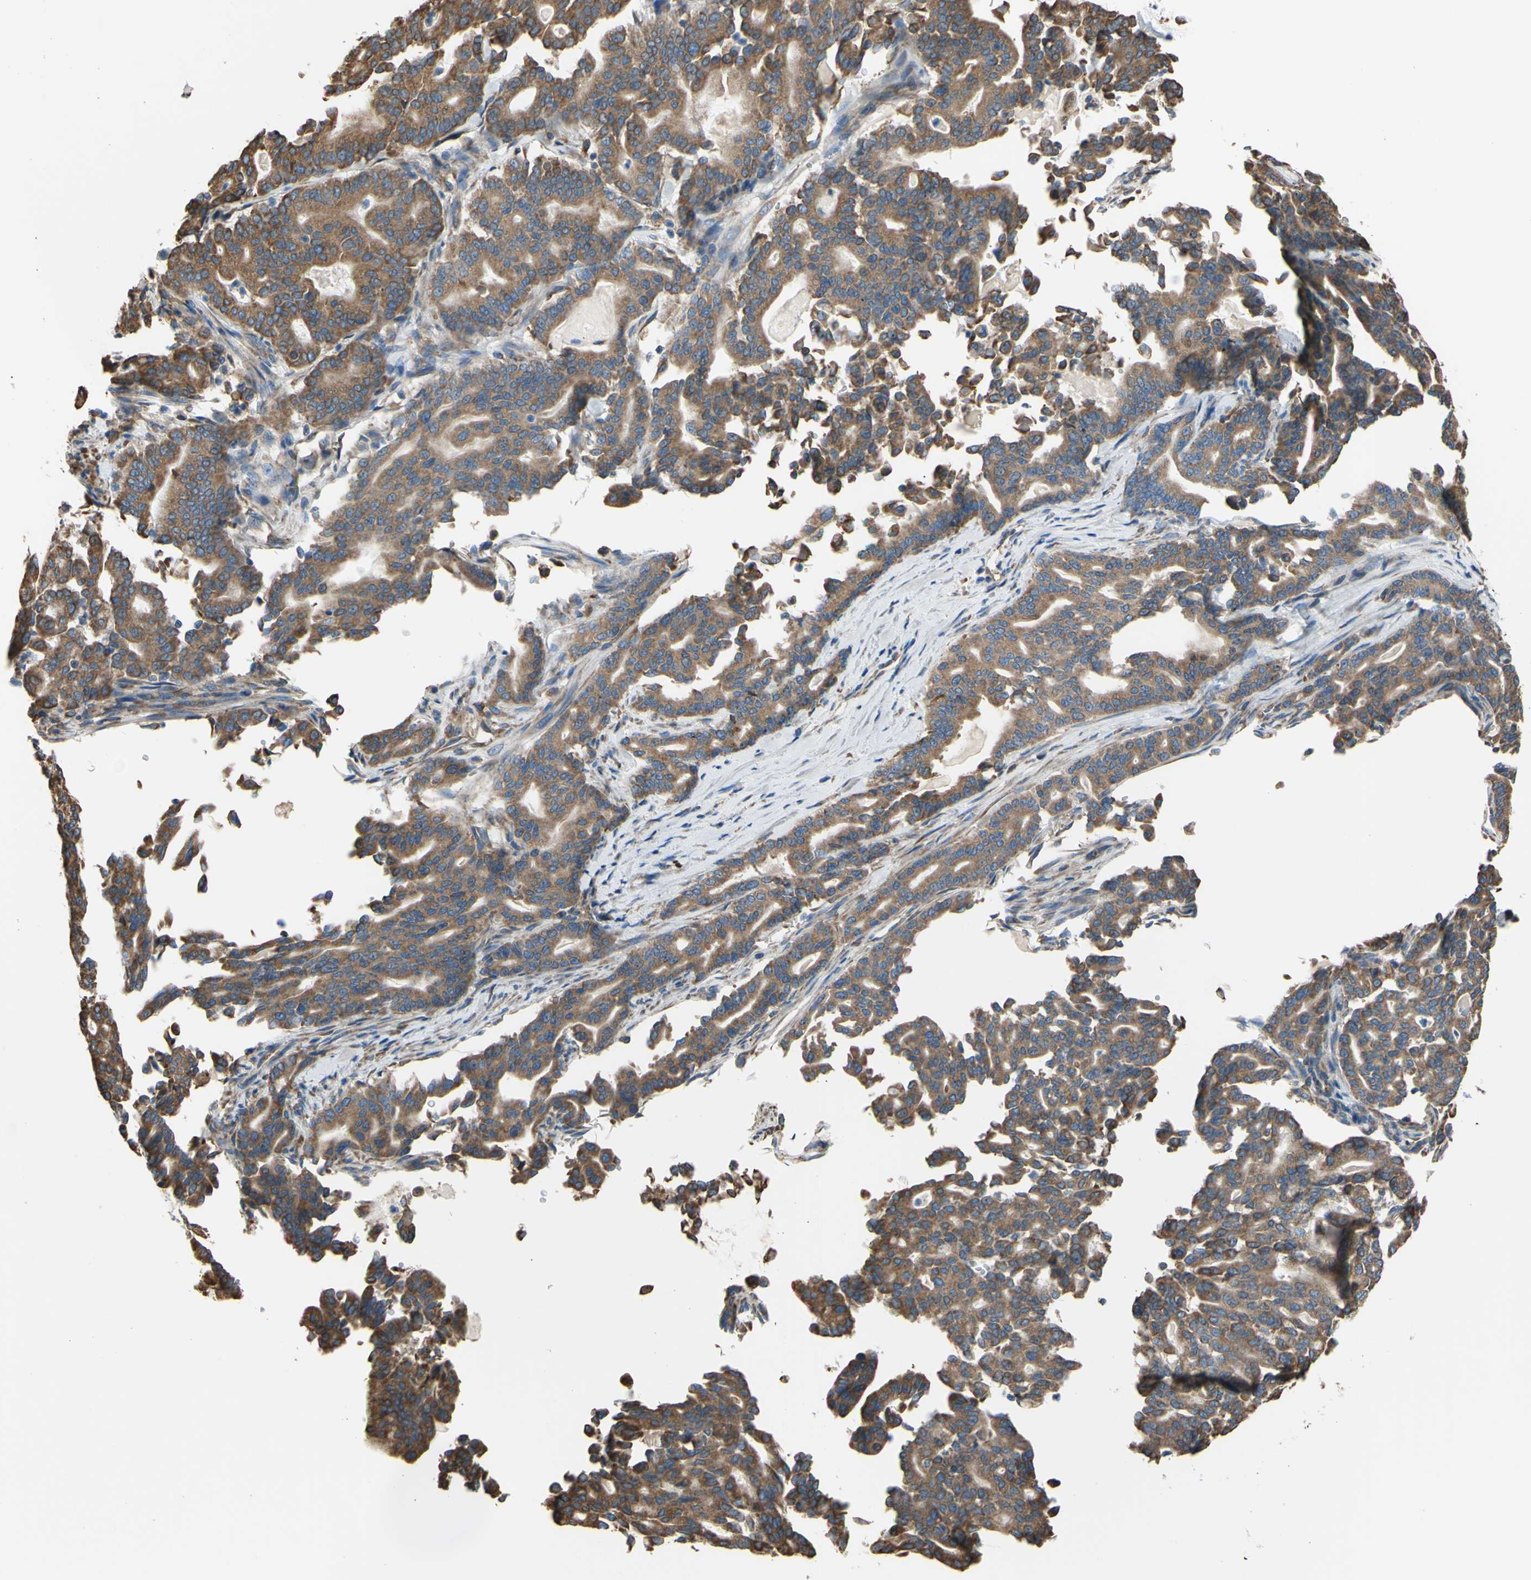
{"staining": {"intensity": "moderate", "quantity": ">75%", "location": "cytoplasmic/membranous"}, "tissue": "pancreatic cancer", "cell_type": "Tumor cells", "image_type": "cancer", "snomed": [{"axis": "morphology", "description": "Adenocarcinoma, NOS"}, {"axis": "topography", "description": "Pancreas"}], "caption": "DAB (3,3'-diaminobenzidine) immunohistochemical staining of adenocarcinoma (pancreatic) reveals moderate cytoplasmic/membranous protein expression in about >75% of tumor cells.", "gene": "BMF", "patient": {"sex": "male", "age": 63}}